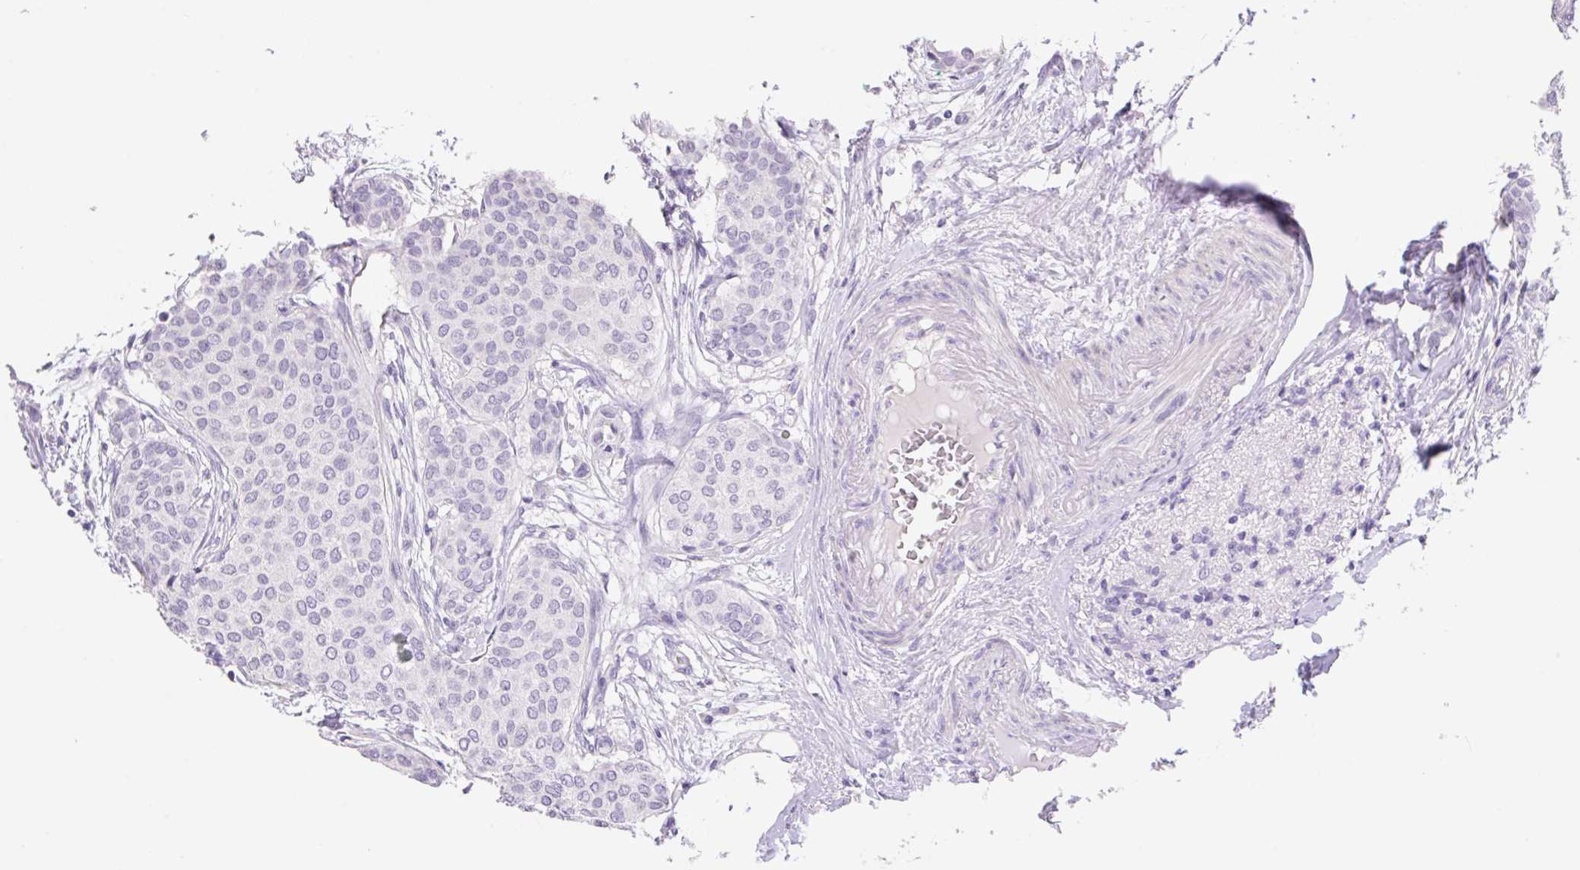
{"staining": {"intensity": "negative", "quantity": "none", "location": "none"}, "tissue": "breast cancer", "cell_type": "Tumor cells", "image_type": "cancer", "snomed": [{"axis": "morphology", "description": "Duct carcinoma"}, {"axis": "topography", "description": "Breast"}], "caption": "The image shows no staining of tumor cells in breast cancer. (Immunohistochemistry (ihc), brightfield microscopy, high magnification).", "gene": "HCRTR2", "patient": {"sex": "female", "age": 47}}